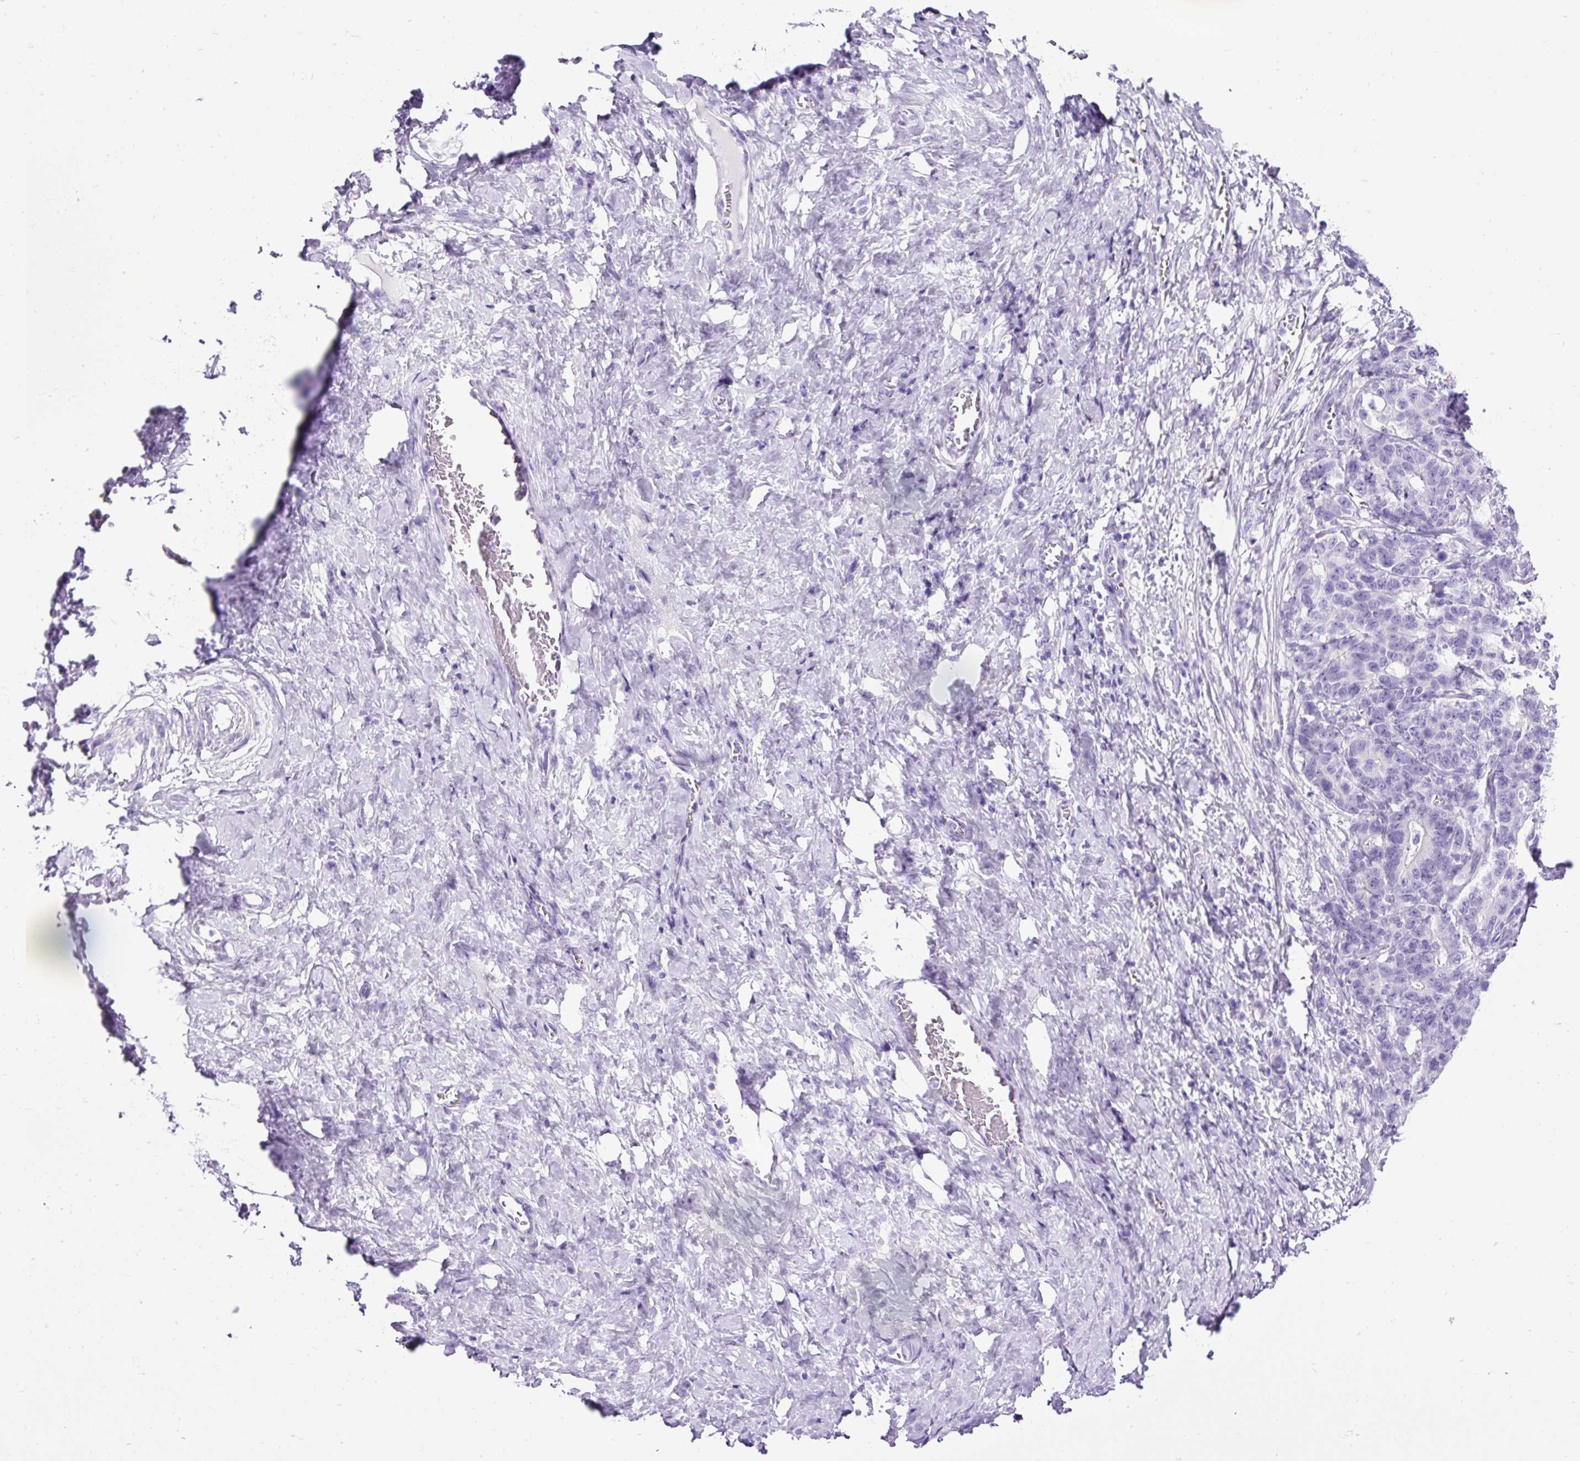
{"staining": {"intensity": "negative", "quantity": "none", "location": "none"}, "tissue": "stomach cancer", "cell_type": "Tumor cells", "image_type": "cancer", "snomed": [{"axis": "morphology", "description": "Normal tissue, NOS"}, {"axis": "morphology", "description": "Adenocarcinoma, NOS"}, {"axis": "topography", "description": "Stomach"}], "caption": "The photomicrograph reveals no significant positivity in tumor cells of stomach adenocarcinoma. (Brightfield microscopy of DAB (3,3'-diaminobenzidine) IHC at high magnification).", "gene": "PDIA2", "patient": {"sex": "female", "age": 64}}